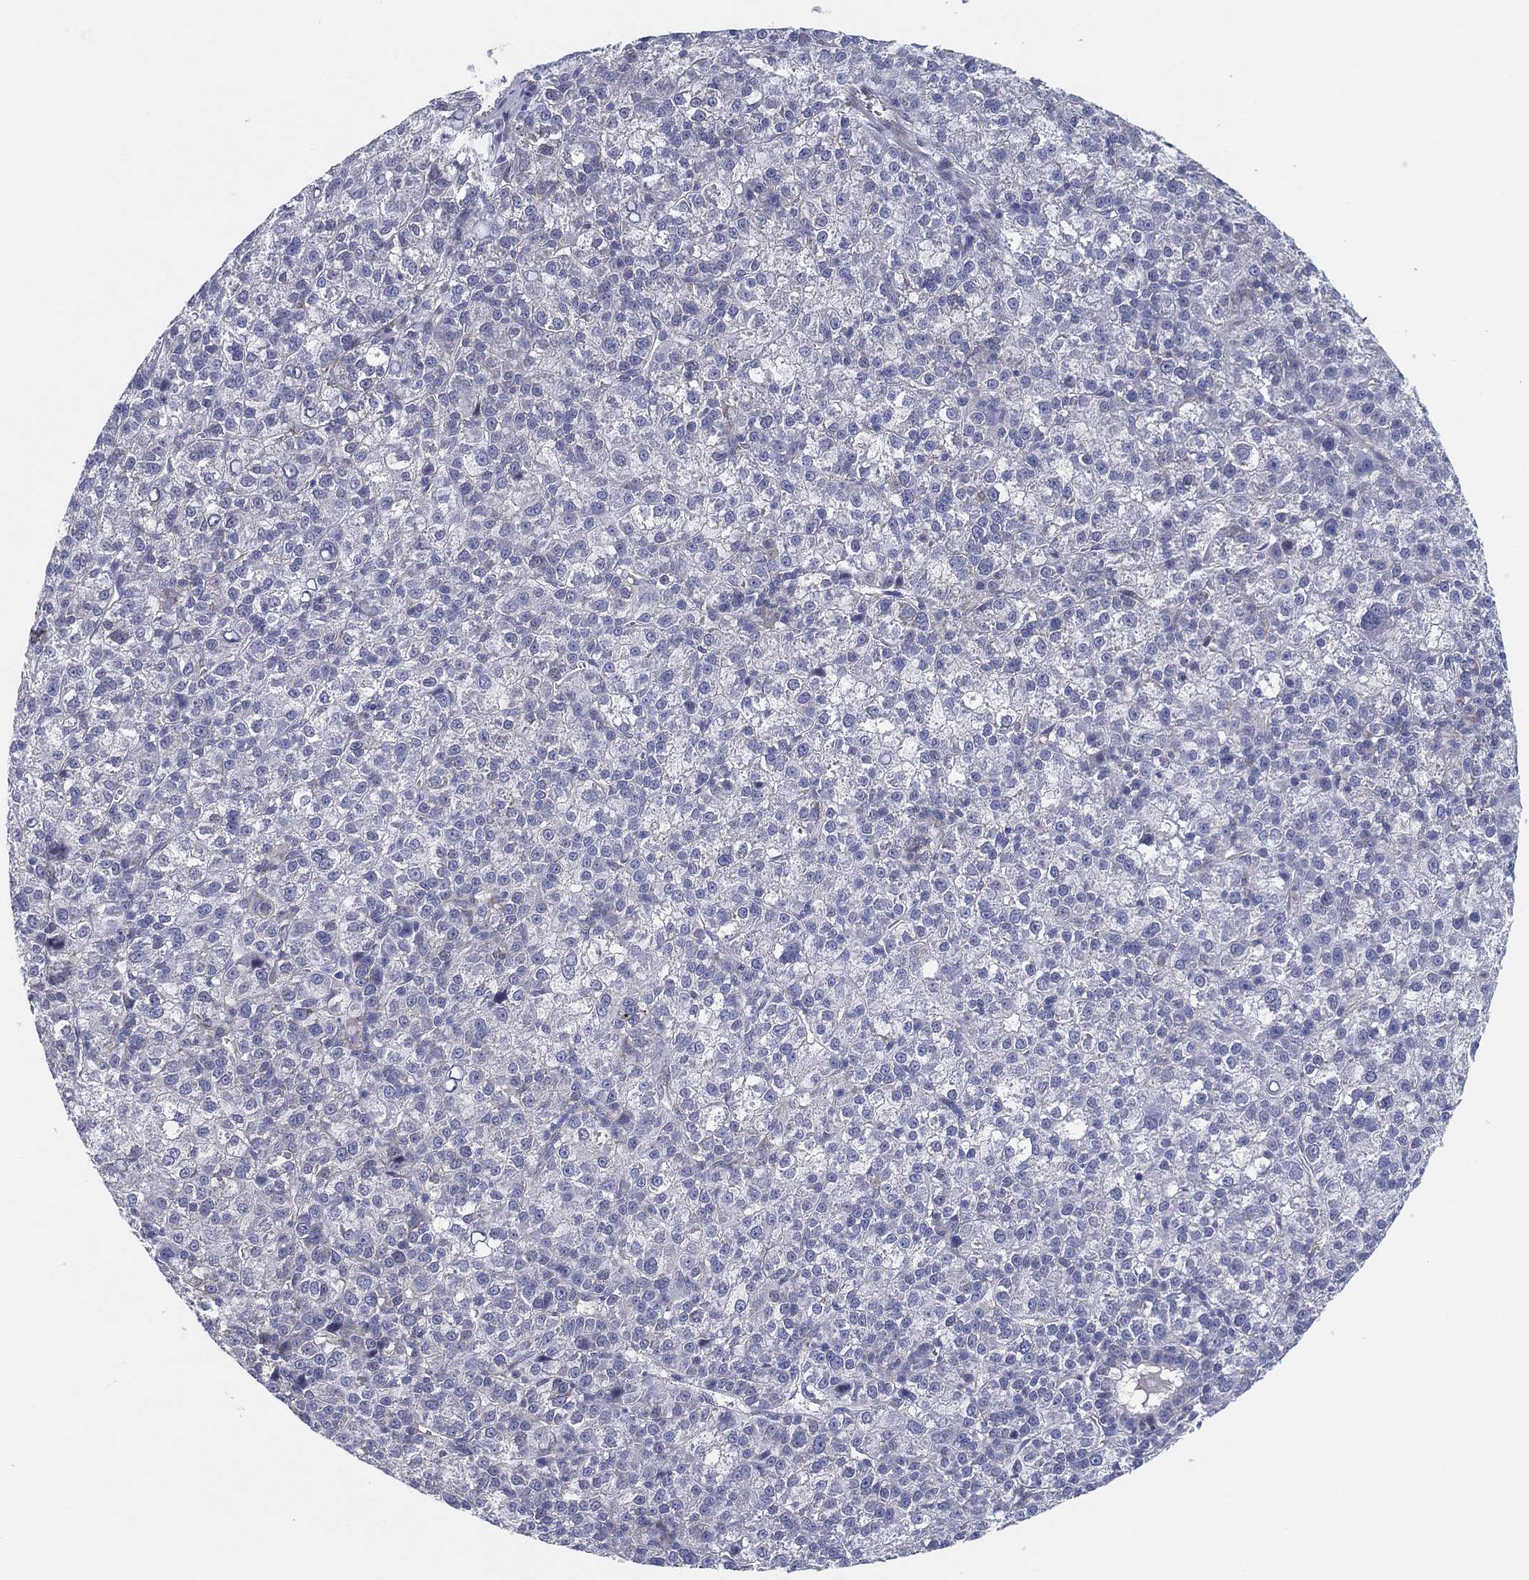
{"staining": {"intensity": "negative", "quantity": "none", "location": "none"}, "tissue": "liver cancer", "cell_type": "Tumor cells", "image_type": "cancer", "snomed": [{"axis": "morphology", "description": "Carcinoma, Hepatocellular, NOS"}, {"axis": "topography", "description": "Liver"}], "caption": "Tumor cells are negative for protein expression in human liver cancer.", "gene": "HEATR4", "patient": {"sex": "female", "age": 60}}